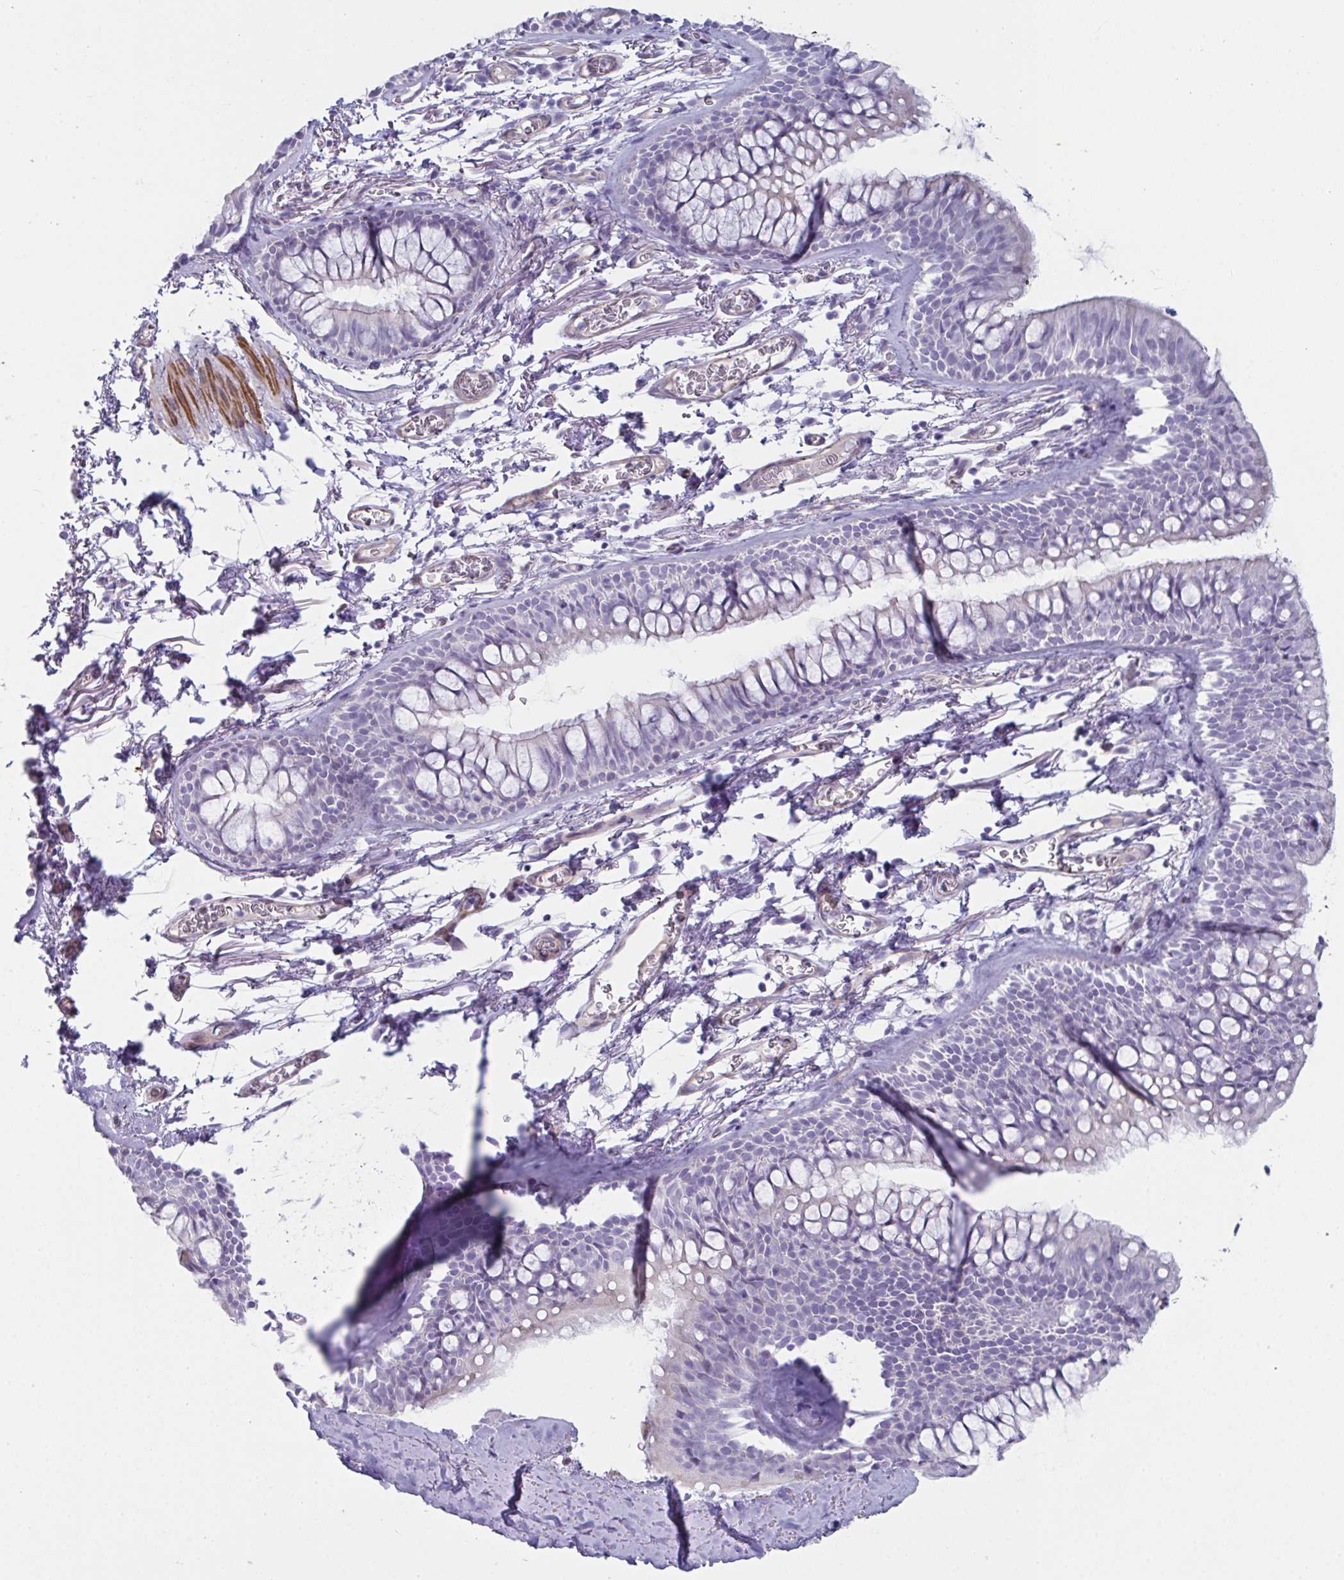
{"staining": {"intensity": "negative", "quantity": "none", "location": "none"}, "tissue": "bronchus", "cell_type": "Respiratory epithelial cells", "image_type": "normal", "snomed": [{"axis": "morphology", "description": "Normal tissue, NOS"}, {"axis": "topography", "description": "Cartilage tissue"}, {"axis": "topography", "description": "Bronchus"}], "caption": "DAB immunohistochemical staining of benign human bronchus reveals no significant staining in respiratory epithelial cells. (IHC, brightfield microscopy, high magnification).", "gene": "OR5P3", "patient": {"sex": "female", "age": 79}}